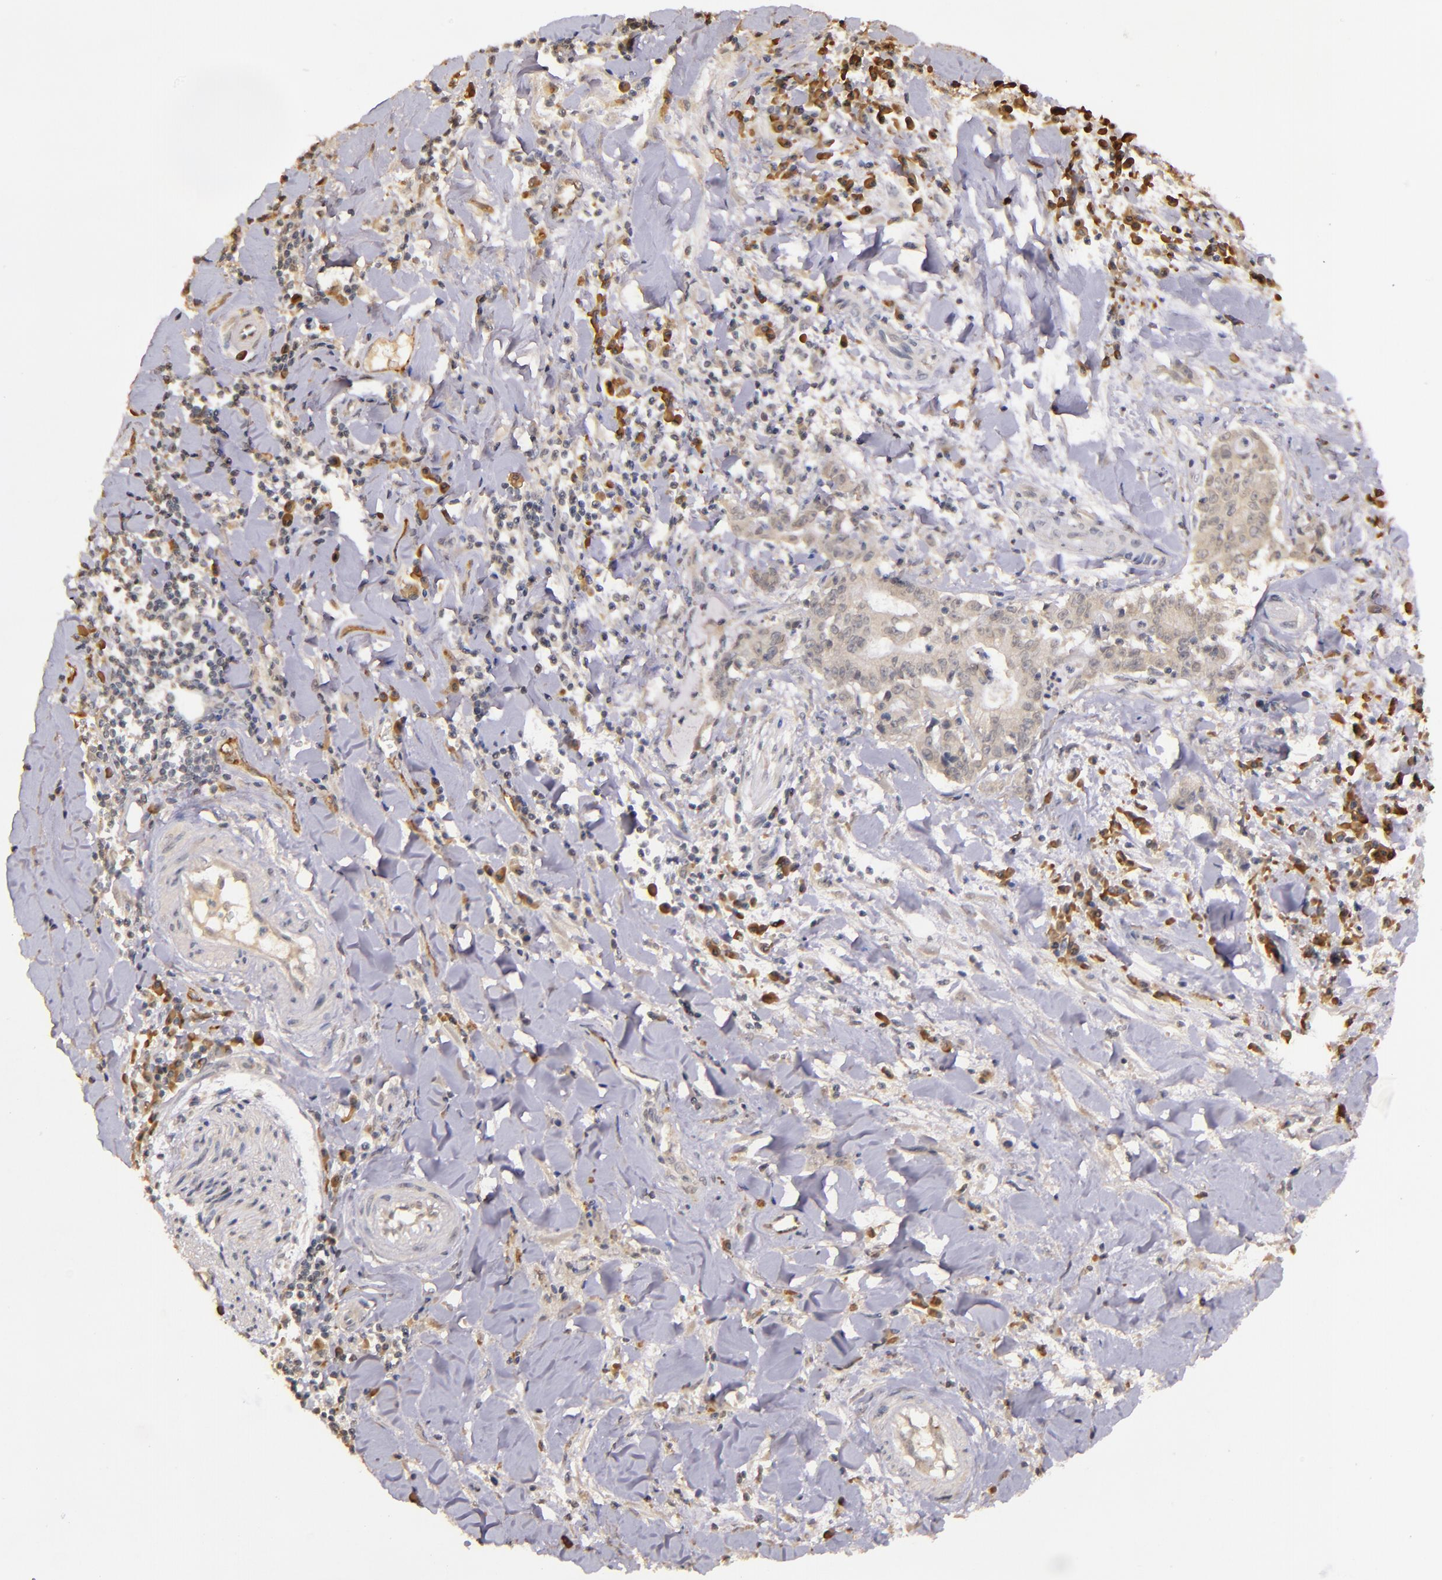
{"staining": {"intensity": "strong", "quantity": ">75%", "location": "cytoplasmic/membranous"}, "tissue": "liver cancer", "cell_type": "Tumor cells", "image_type": "cancer", "snomed": [{"axis": "morphology", "description": "Cholangiocarcinoma"}, {"axis": "topography", "description": "Liver"}], "caption": "Protein analysis of cholangiocarcinoma (liver) tissue demonstrates strong cytoplasmic/membranous expression in about >75% of tumor cells. (brown staining indicates protein expression, while blue staining denotes nuclei).", "gene": "RIOK3", "patient": {"sex": "male", "age": 57}}